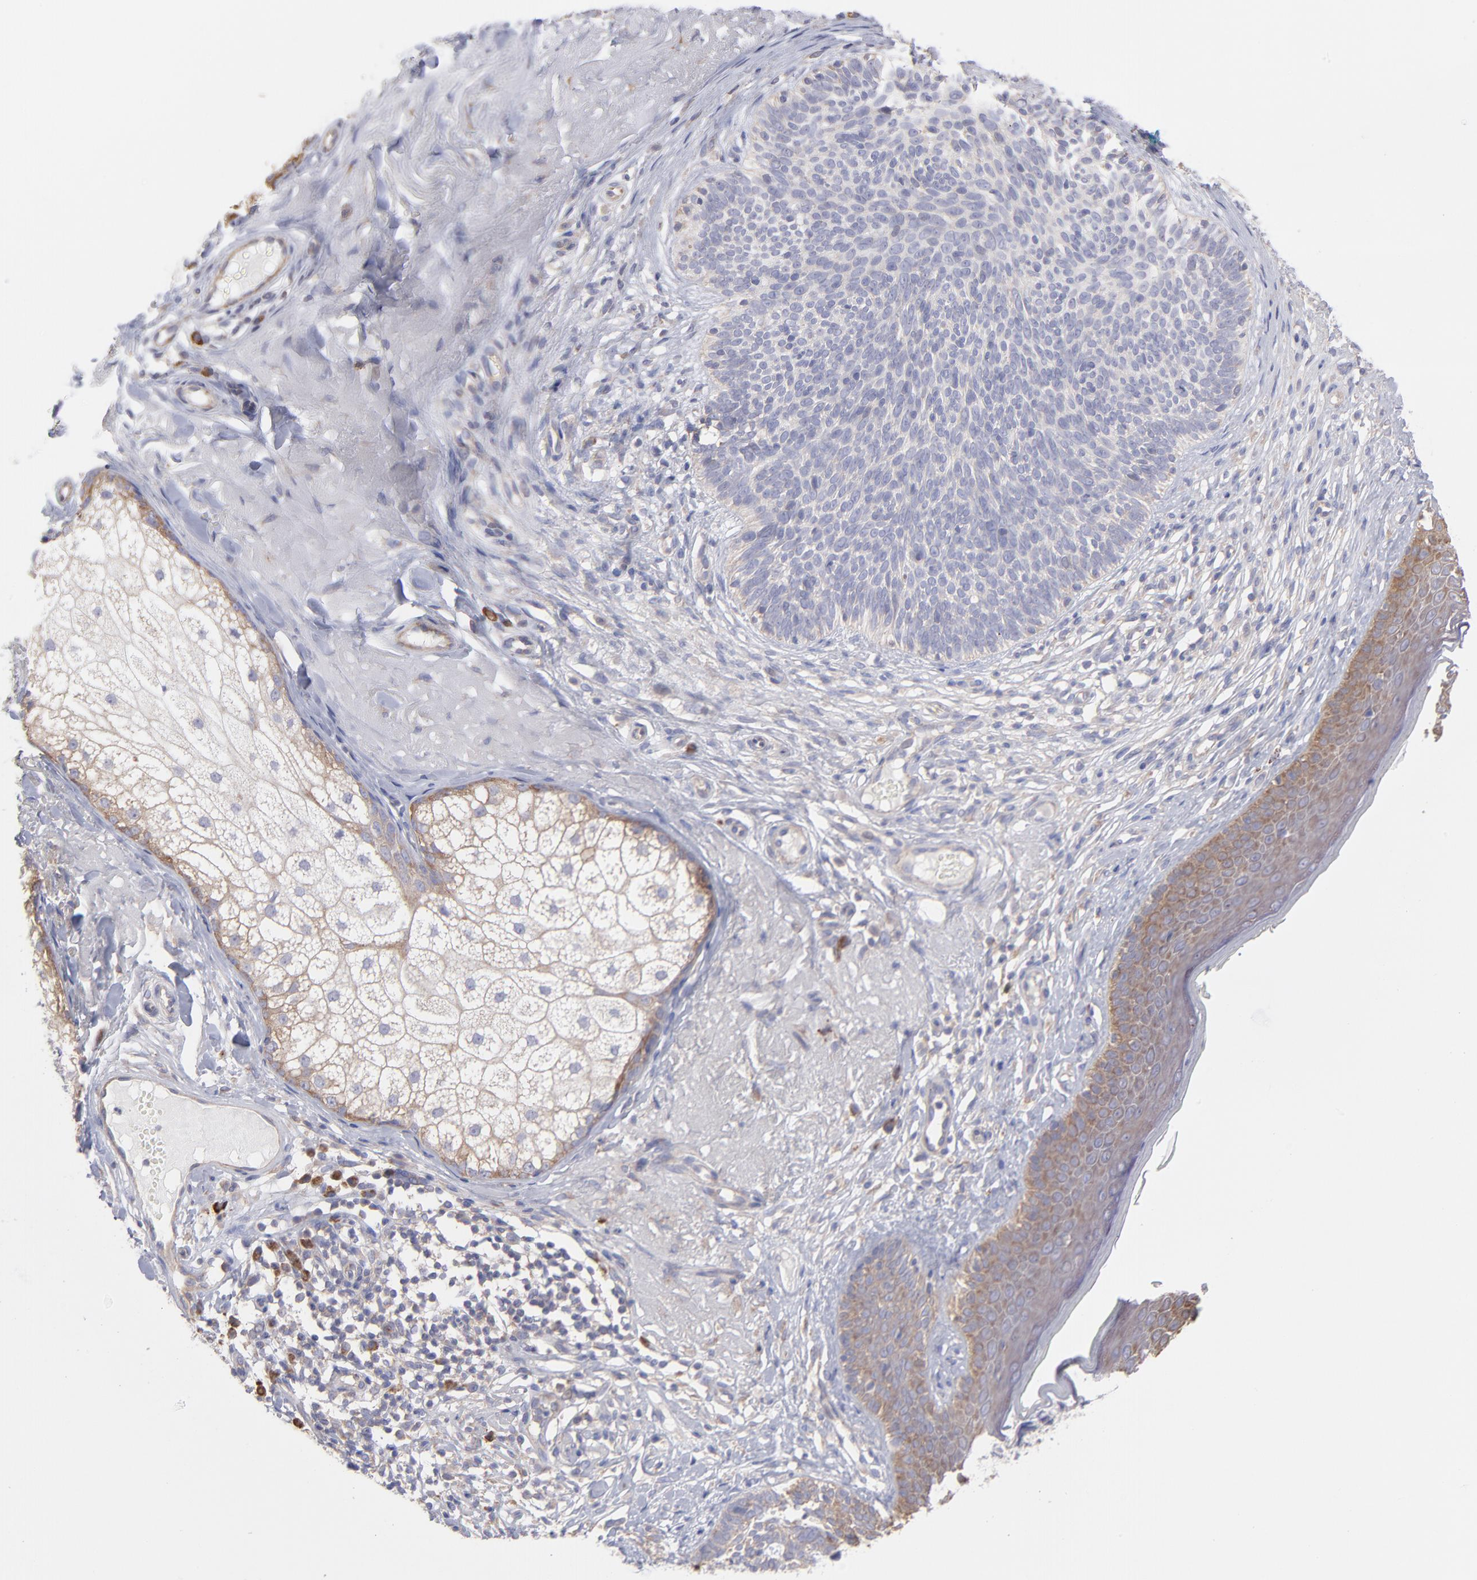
{"staining": {"intensity": "negative", "quantity": "none", "location": "none"}, "tissue": "skin cancer", "cell_type": "Tumor cells", "image_type": "cancer", "snomed": [{"axis": "morphology", "description": "Basal cell carcinoma"}, {"axis": "topography", "description": "Skin"}], "caption": "IHC of basal cell carcinoma (skin) displays no positivity in tumor cells.", "gene": "RPLP0", "patient": {"sex": "male", "age": 74}}